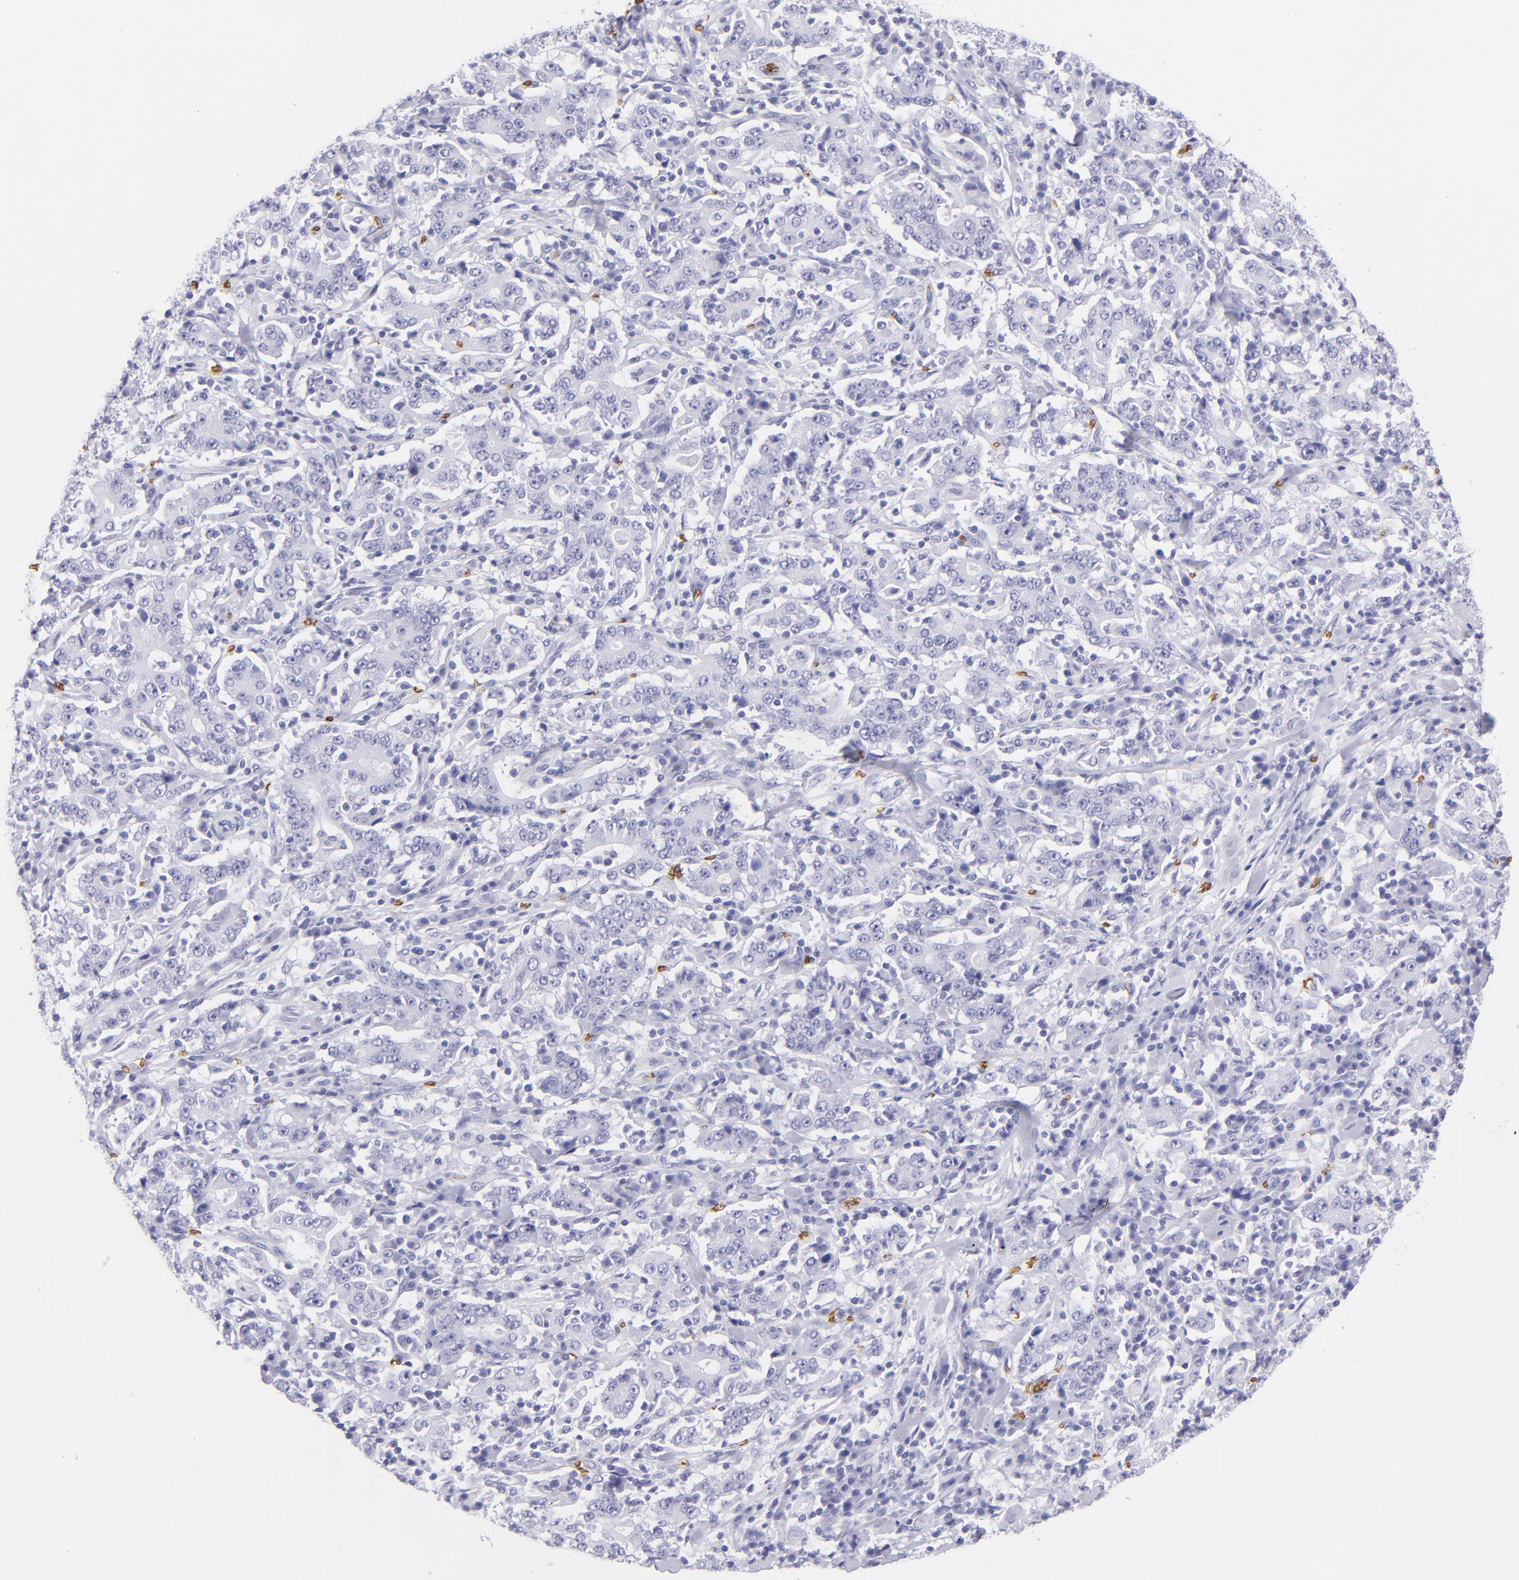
{"staining": {"intensity": "negative", "quantity": "none", "location": "none"}, "tissue": "stomach cancer", "cell_type": "Tumor cells", "image_type": "cancer", "snomed": [{"axis": "morphology", "description": "Normal tissue, NOS"}, {"axis": "morphology", "description": "Adenocarcinoma, NOS"}, {"axis": "topography", "description": "Stomach, upper"}, {"axis": "topography", "description": "Stomach"}], "caption": "High power microscopy photomicrograph of an IHC image of adenocarcinoma (stomach), revealing no significant positivity in tumor cells. The staining was performed using DAB (3,3'-diaminobenzidine) to visualize the protein expression in brown, while the nuclei were stained in blue with hematoxylin (Magnification: 20x).", "gene": "GYPA", "patient": {"sex": "male", "age": 59}}